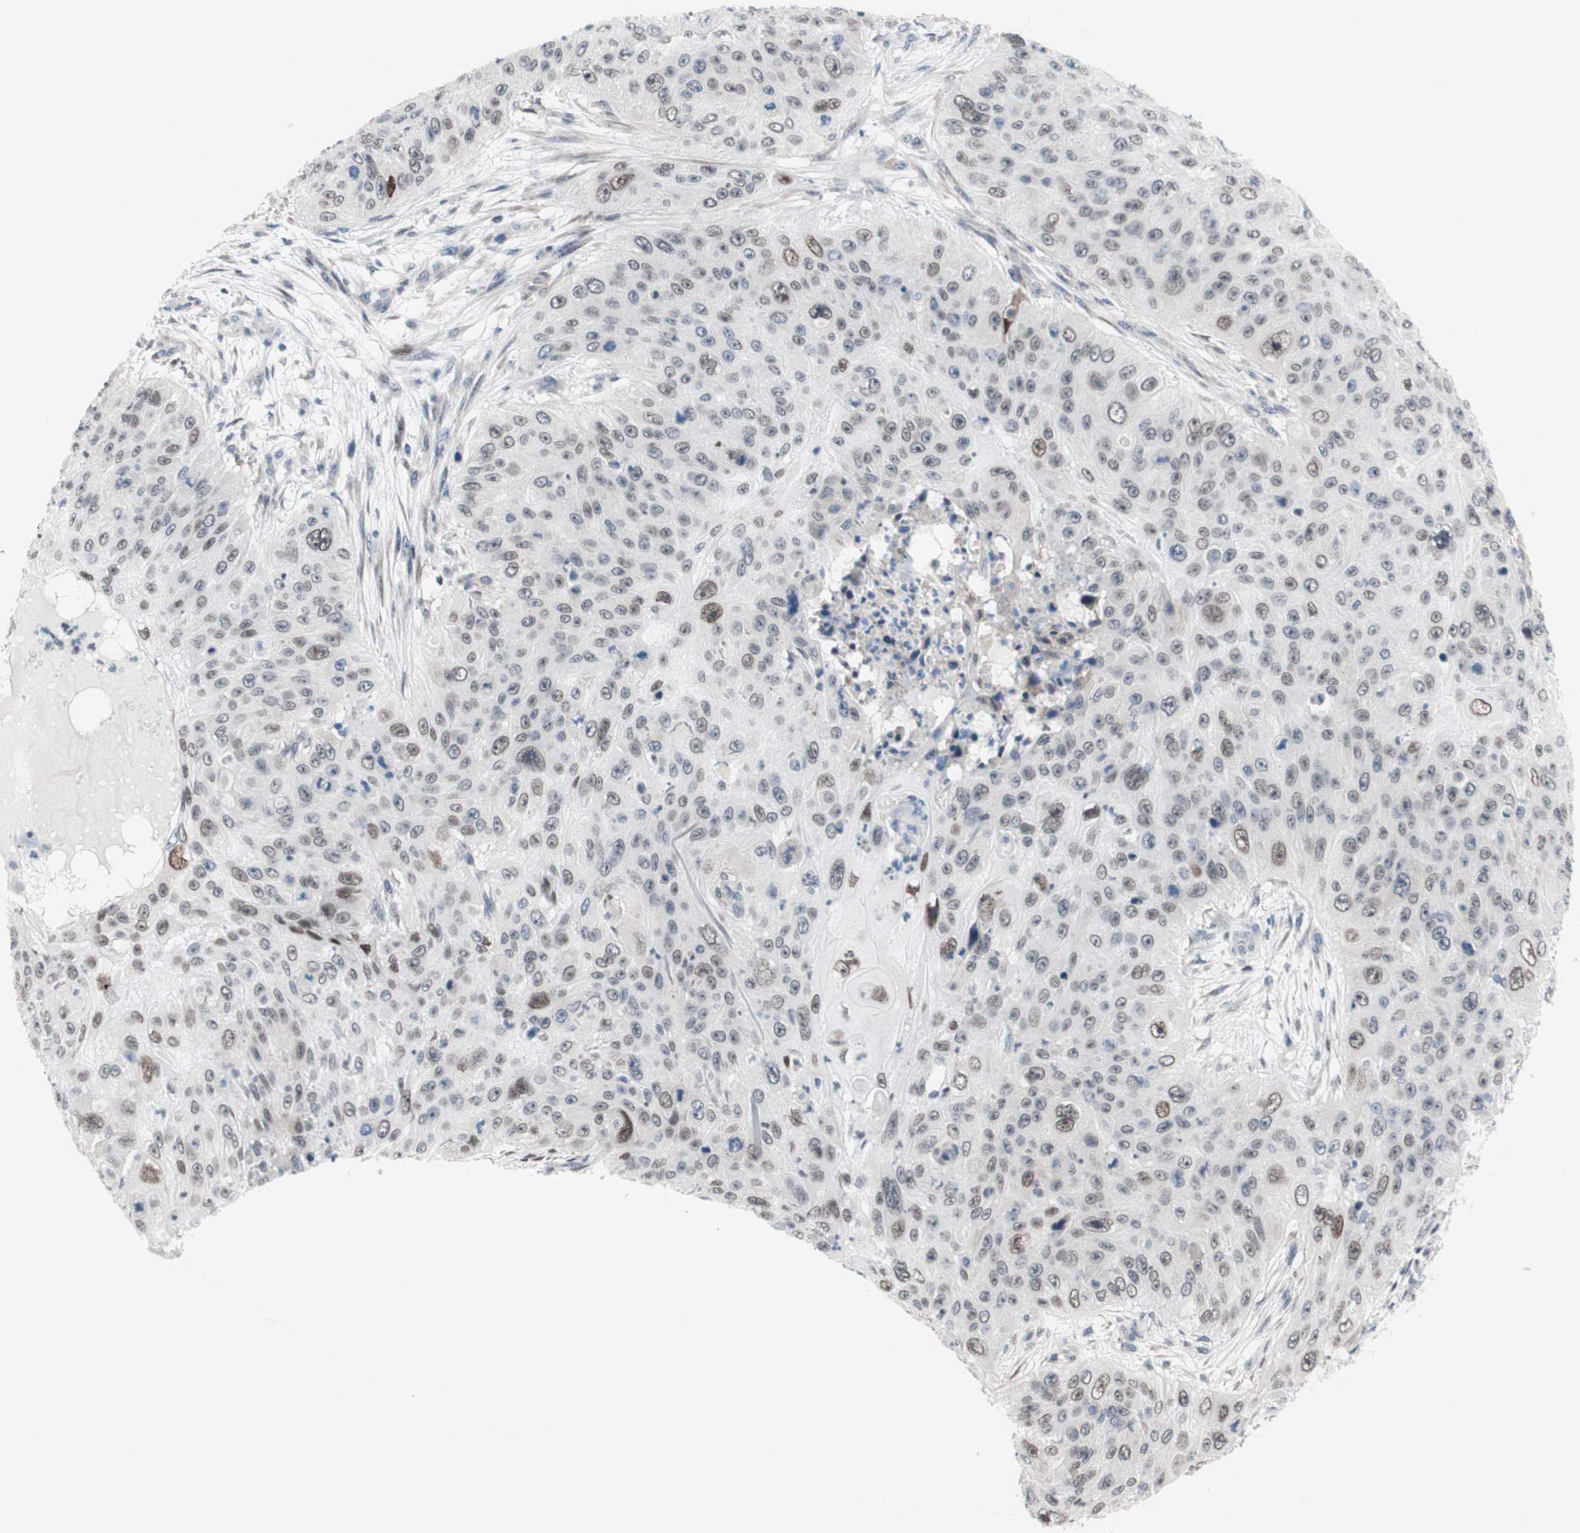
{"staining": {"intensity": "weak", "quantity": "<25%", "location": "nuclear"}, "tissue": "skin cancer", "cell_type": "Tumor cells", "image_type": "cancer", "snomed": [{"axis": "morphology", "description": "Squamous cell carcinoma, NOS"}, {"axis": "topography", "description": "Skin"}], "caption": "Immunohistochemistry of skin cancer (squamous cell carcinoma) displays no expression in tumor cells. (DAB (3,3'-diaminobenzidine) immunohistochemistry with hematoxylin counter stain).", "gene": "PHTF2", "patient": {"sex": "female", "age": 80}}